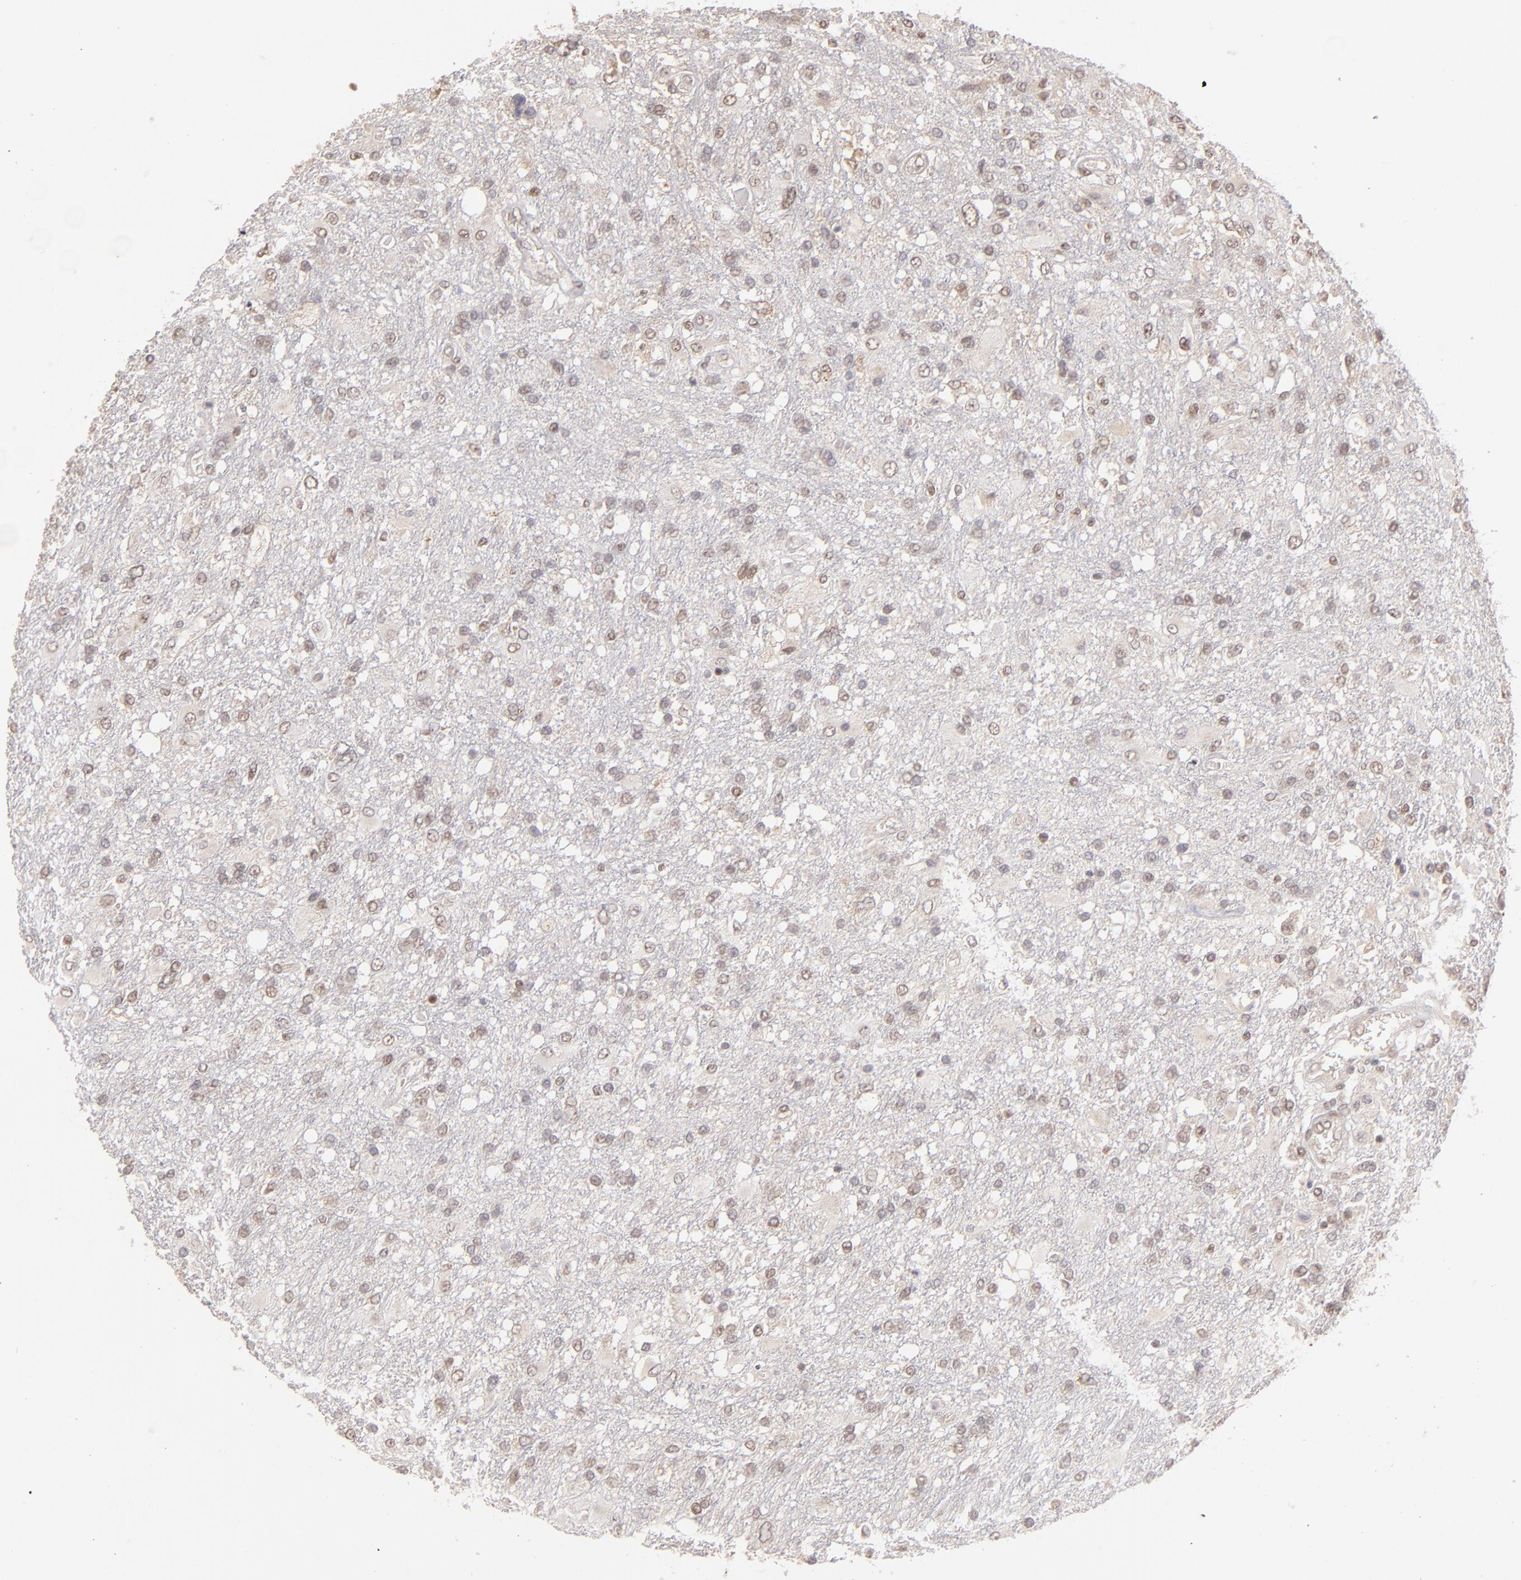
{"staining": {"intensity": "weak", "quantity": "<25%", "location": "nuclear"}, "tissue": "glioma", "cell_type": "Tumor cells", "image_type": "cancer", "snomed": [{"axis": "morphology", "description": "Glioma, malignant, High grade"}, {"axis": "topography", "description": "Cerebral cortex"}], "caption": "An immunohistochemistry histopathology image of high-grade glioma (malignant) is shown. There is no staining in tumor cells of high-grade glioma (malignant).", "gene": "NFE2", "patient": {"sex": "male", "age": 79}}